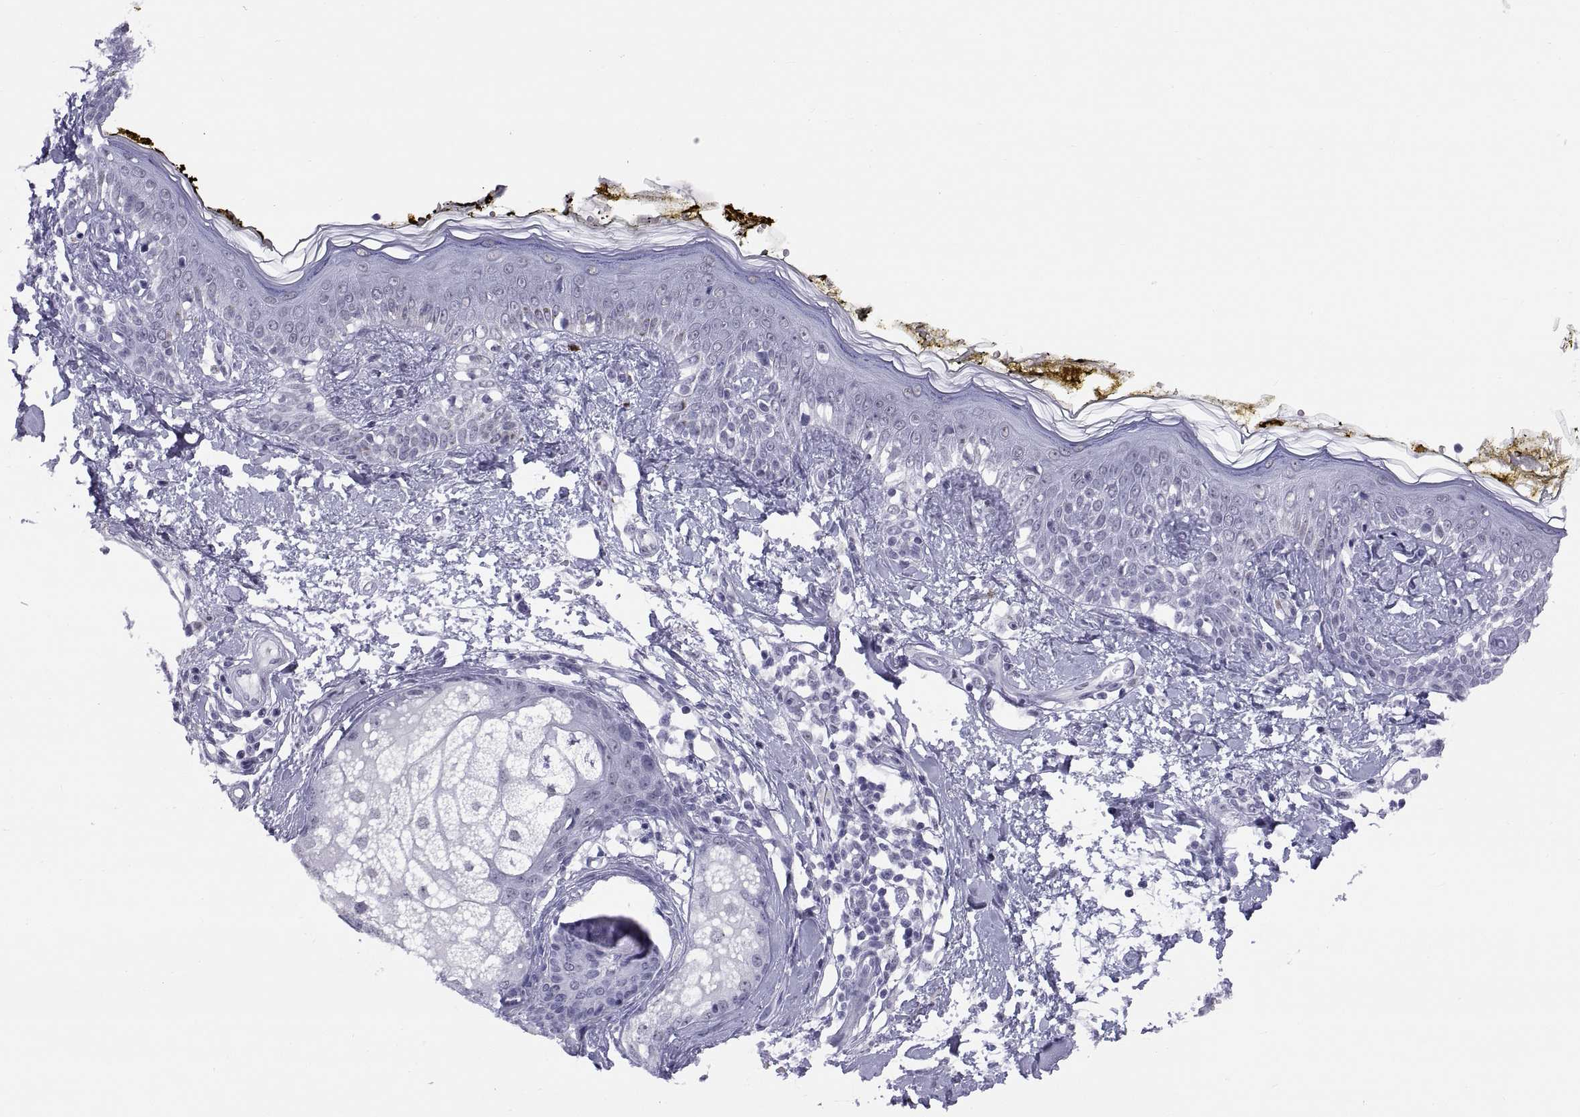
{"staining": {"intensity": "negative", "quantity": "none", "location": "none"}, "tissue": "skin", "cell_type": "Fibroblasts", "image_type": "normal", "snomed": [{"axis": "morphology", "description": "Normal tissue, NOS"}, {"axis": "topography", "description": "Skin"}], "caption": "Fibroblasts are negative for brown protein staining in unremarkable skin. (DAB (3,3'-diaminobenzidine) immunohistochemistry (IHC), high magnification).", "gene": "NEUROD6", "patient": {"sex": "male", "age": 76}}